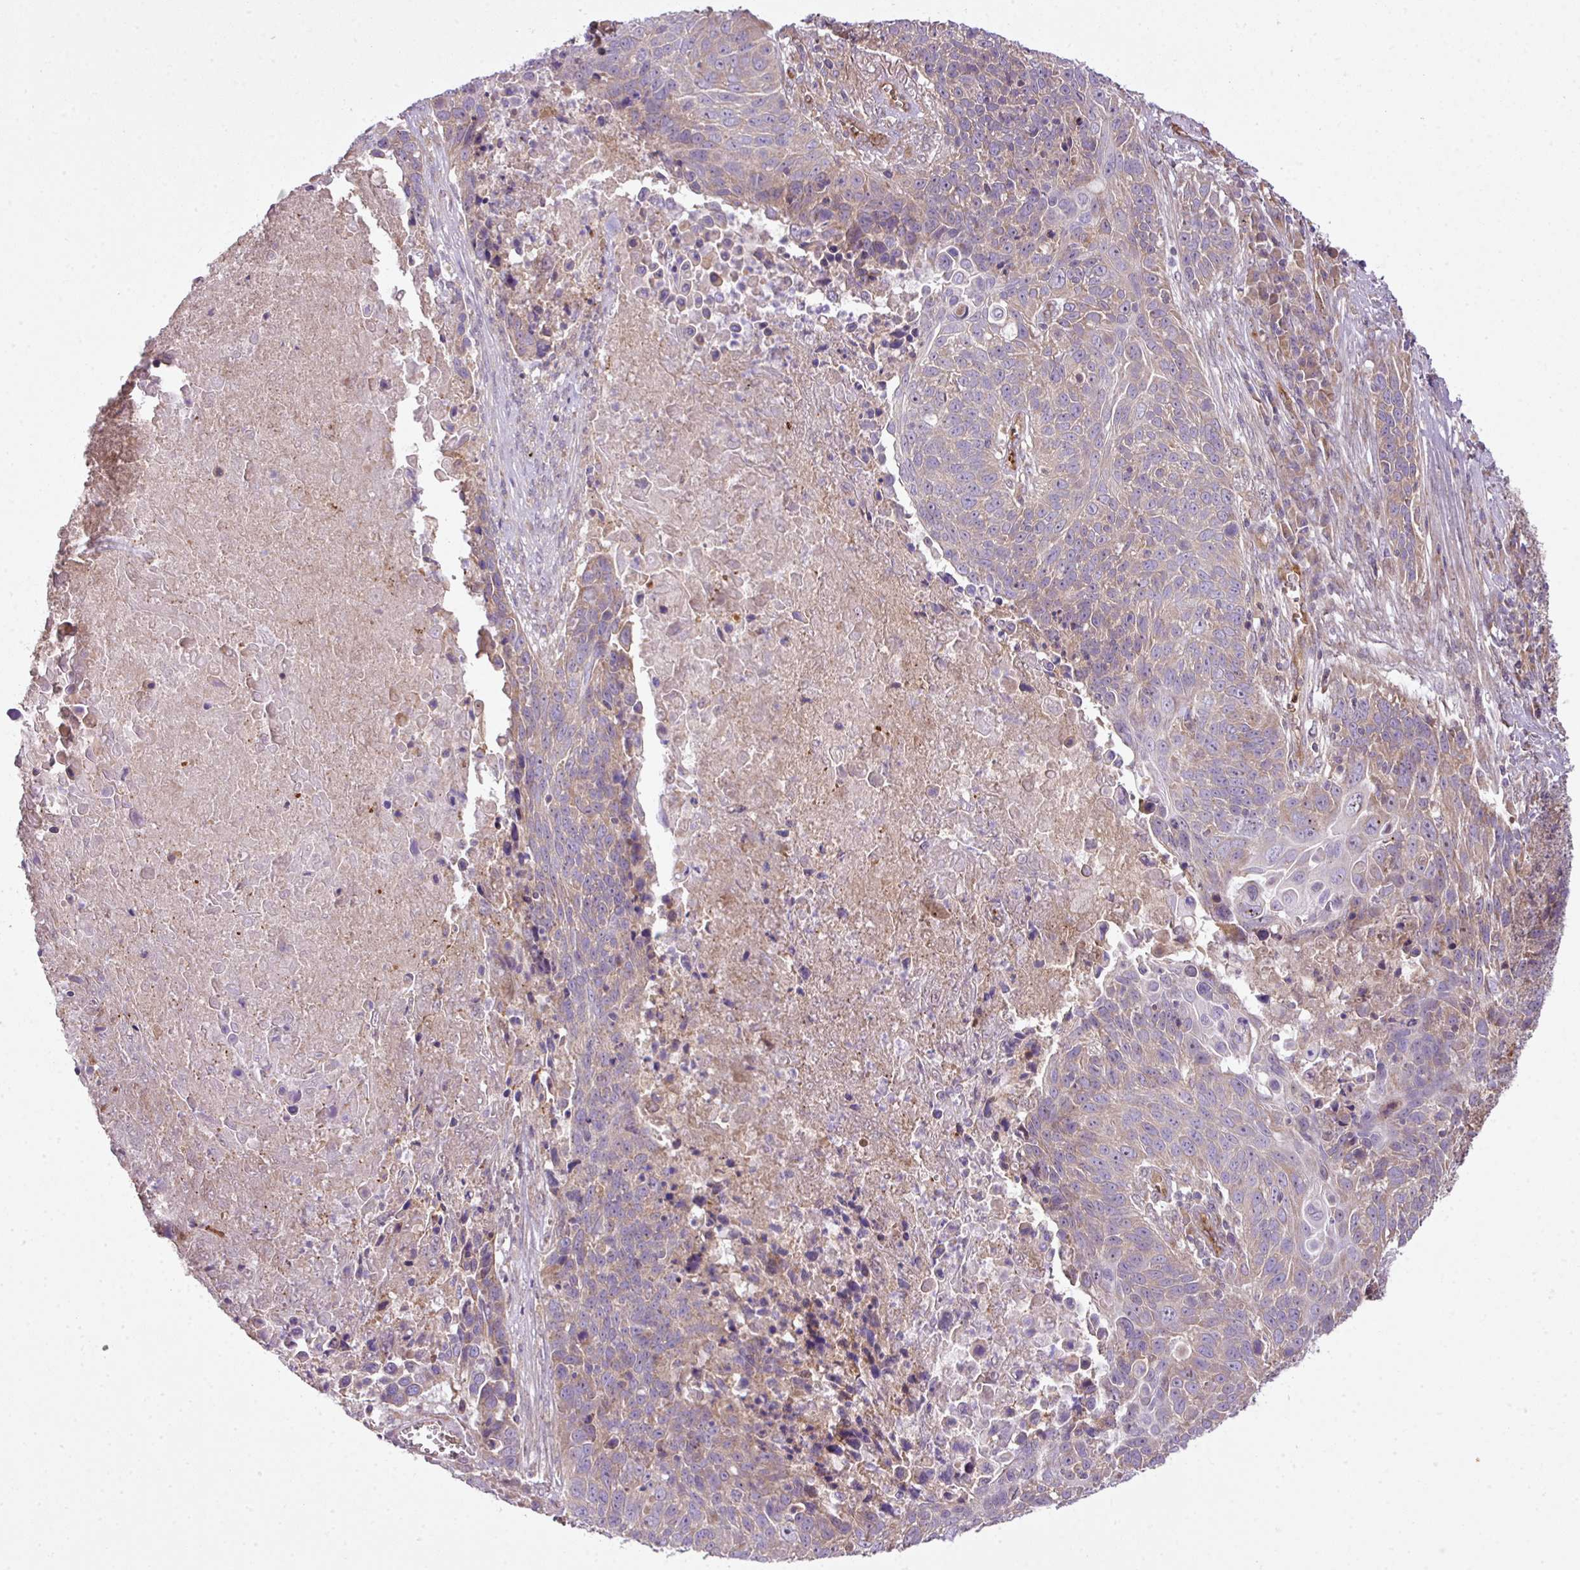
{"staining": {"intensity": "weak", "quantity": "25%-75%", "location": "cytoplasmic/membranous"}, "tissue": "lung cancer", "cell_type": "Tumor cells", "image_type": "cancer", "snomed": [{"axis": "morphology", "description": "Squamous cell carcinoma, NOS"}, {"axis": "topography", "description": "Lung"}], "caption": "This micrograph shows immunohistochemistry (IHC) staining of lung cancer, with low weak cytoplasmic/membranous positivity in approximately 25%-75% of tumor cells.", "gene": "COX18", "patient": {"sex": "male", "age": 78}}